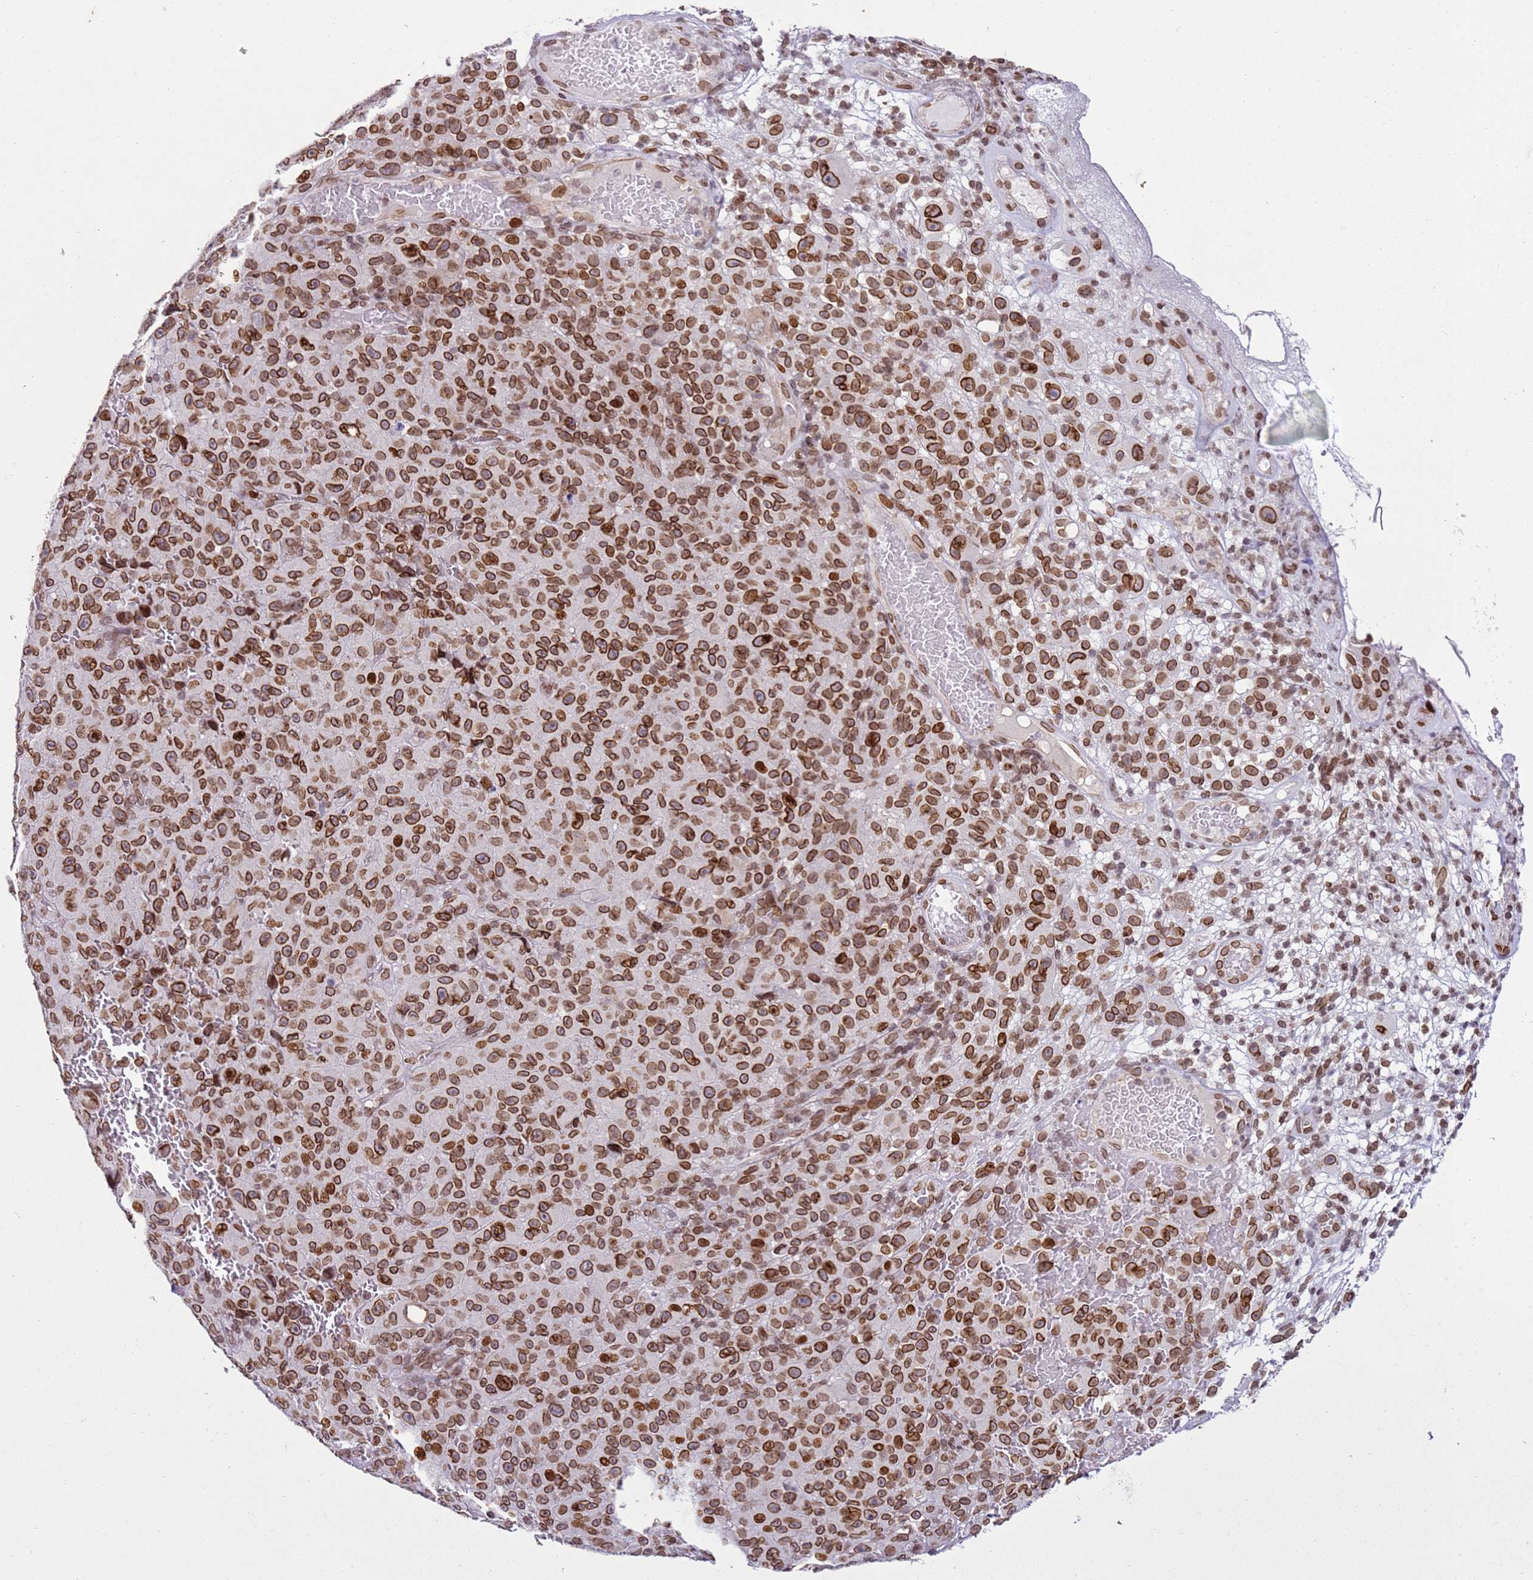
{"staining": {"intensity": "strong", "quantity": ">75%", "location": "cytoplasmic/membranous,nuclear"}, "tissue": "melanoma", "cell_type": "Tumor cells", "image_type": "cancer", "snomed": [{"axis": "morphology", "description": "Malignant melanoma, NOS"}, {"axis": "topography", "description": "Skin"}], "caption": "A brown stain labels strong cytoplasmic/membranous and nuclear expression of a protein in malignant melanoma tumor cells.", "gene": "POU6F1", "patient": {"sex": "female", "age": 82}}